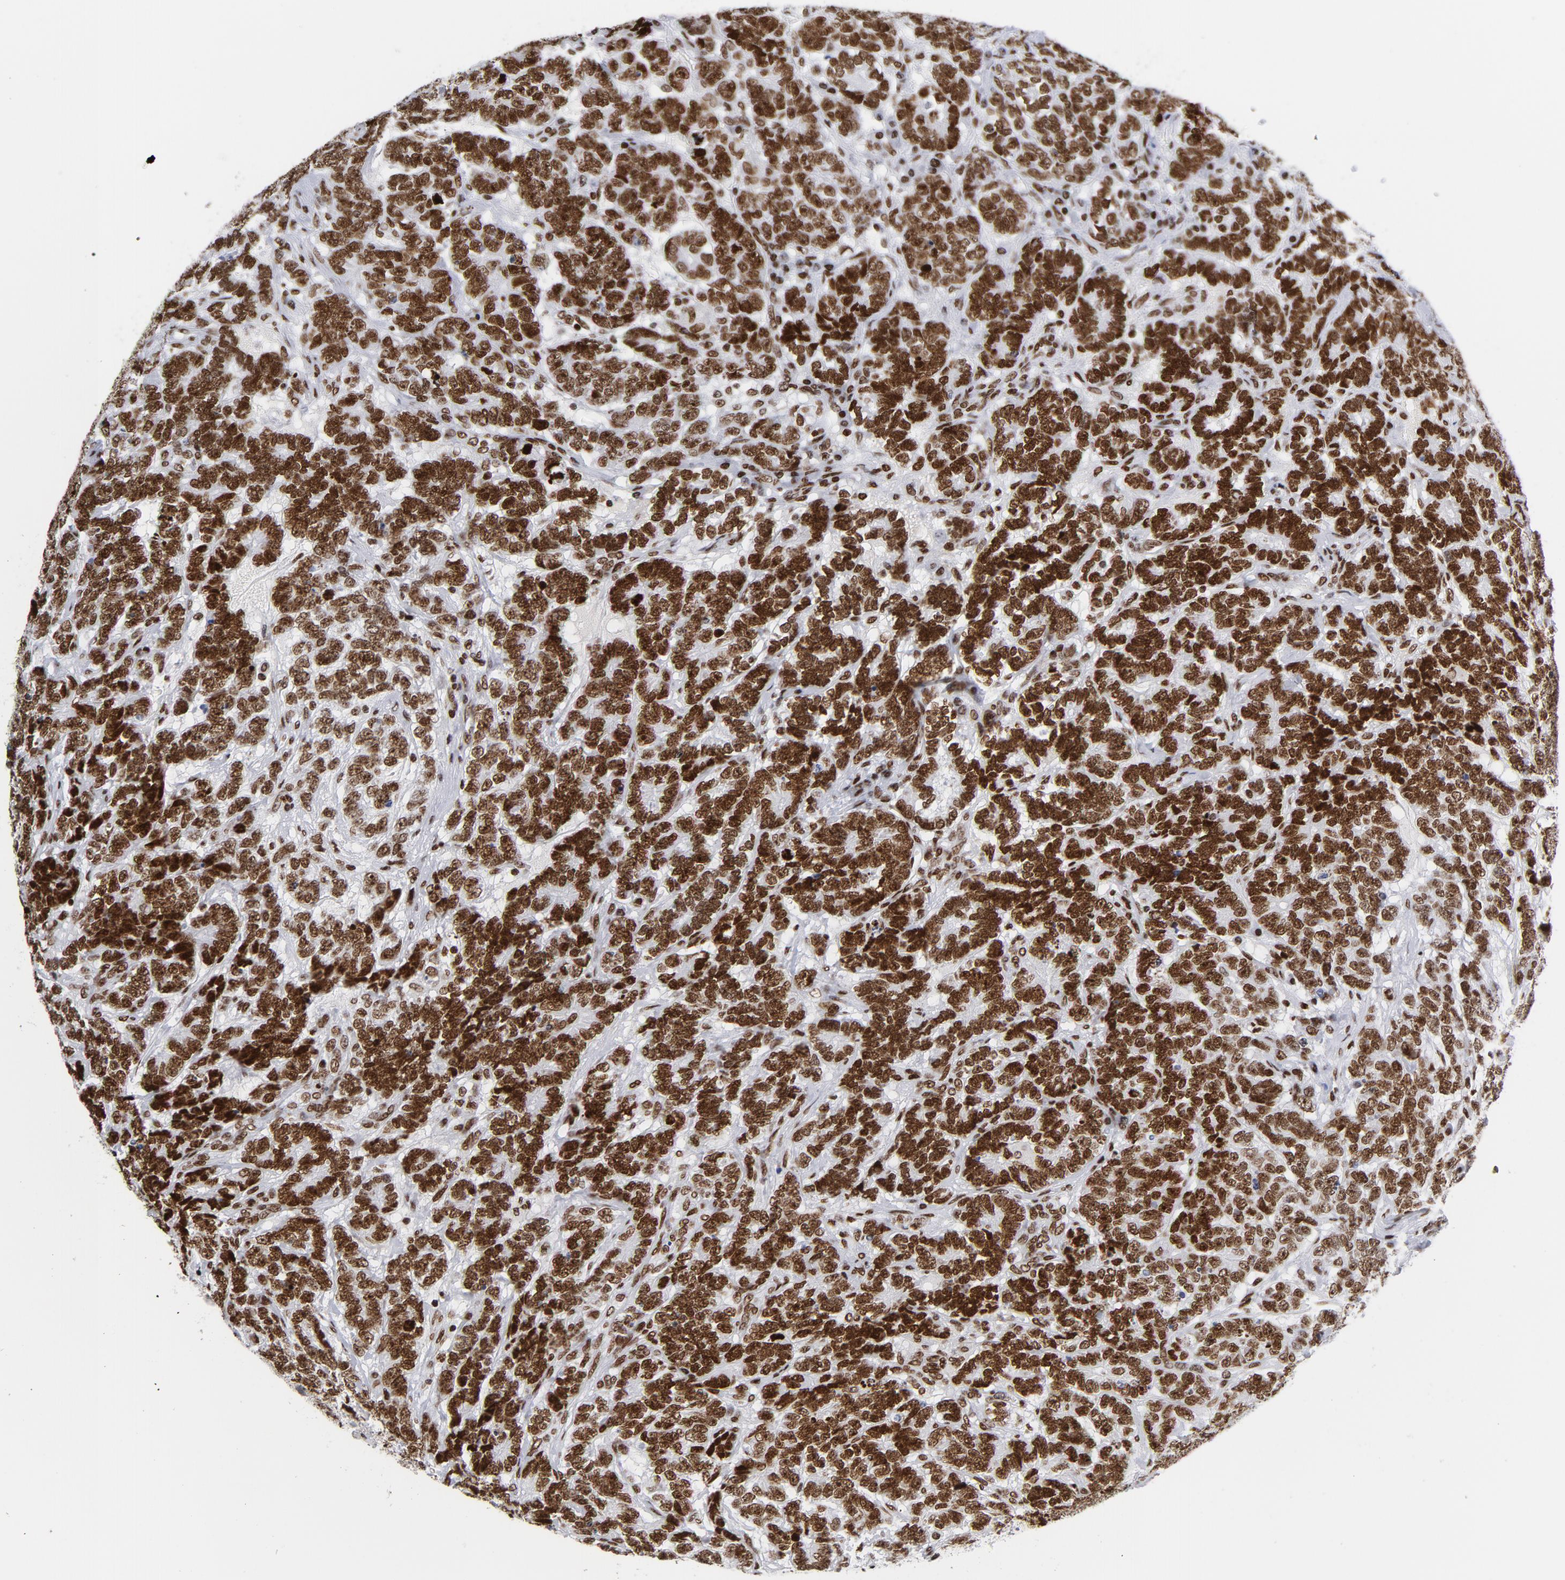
{"staining": {"intensity": "weak", "quantity": "<25%", "location": "nuclear"}, "tissue": "testis cancer", "cell_type": "Tumor cells", "image_type": "cancer", "snomed": [{"axis": "morphology", "description": "Carcinoma, Embryonal, NOS"}, {"axis": "topography", "description": "Testis"}], "caption": "This is an immunohistochemistry (IHC) micrograph of testis cancer (embryonal carcinoma). There is no staining in tumor cells.", "gene": "TOP2B", "patient": {"sex": "male", "age": 26}}